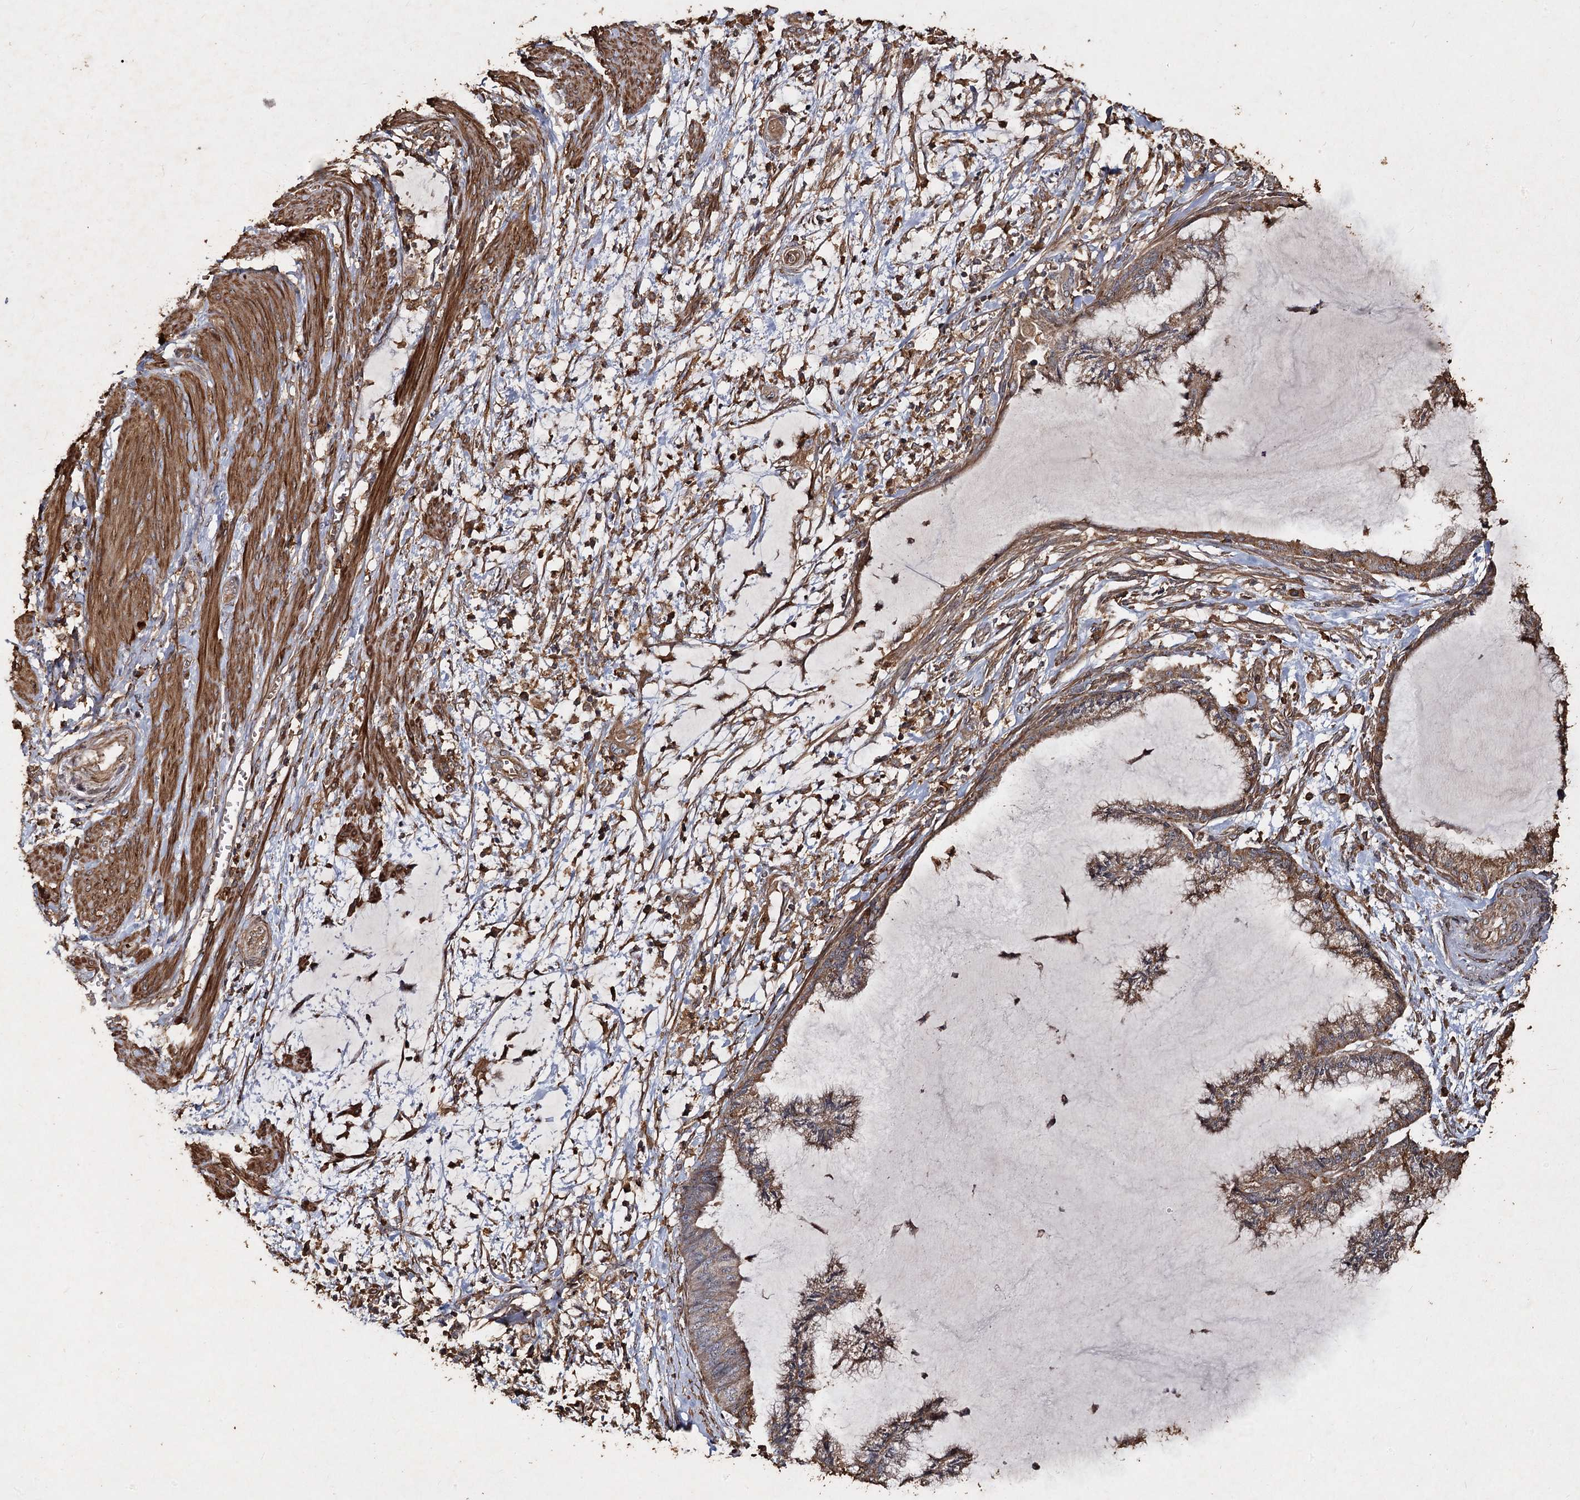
{"staining": {"intensity": "moderate", "quantity": ">75%", "location": "cytoplasmic/membranous"}, "tissue": "endometrial cancer", "cell_type": "Tumor cells", "image_type": "cancer", "snomed": [{"axis": "morphology", "description": "Adenocarcinoma, NOS"}, {"axis": "topography", "description": "Endometrium"}], "caption": "Immunohistochemical staining of human adenocarcinoma (endometrial) exhibits medium levels of moderate cytoplasmic/membranous protein expression in approximately >75% of tumor cells.", "gene": "PIK3C2A", "patient": {"sex": "female", "age": 86}}